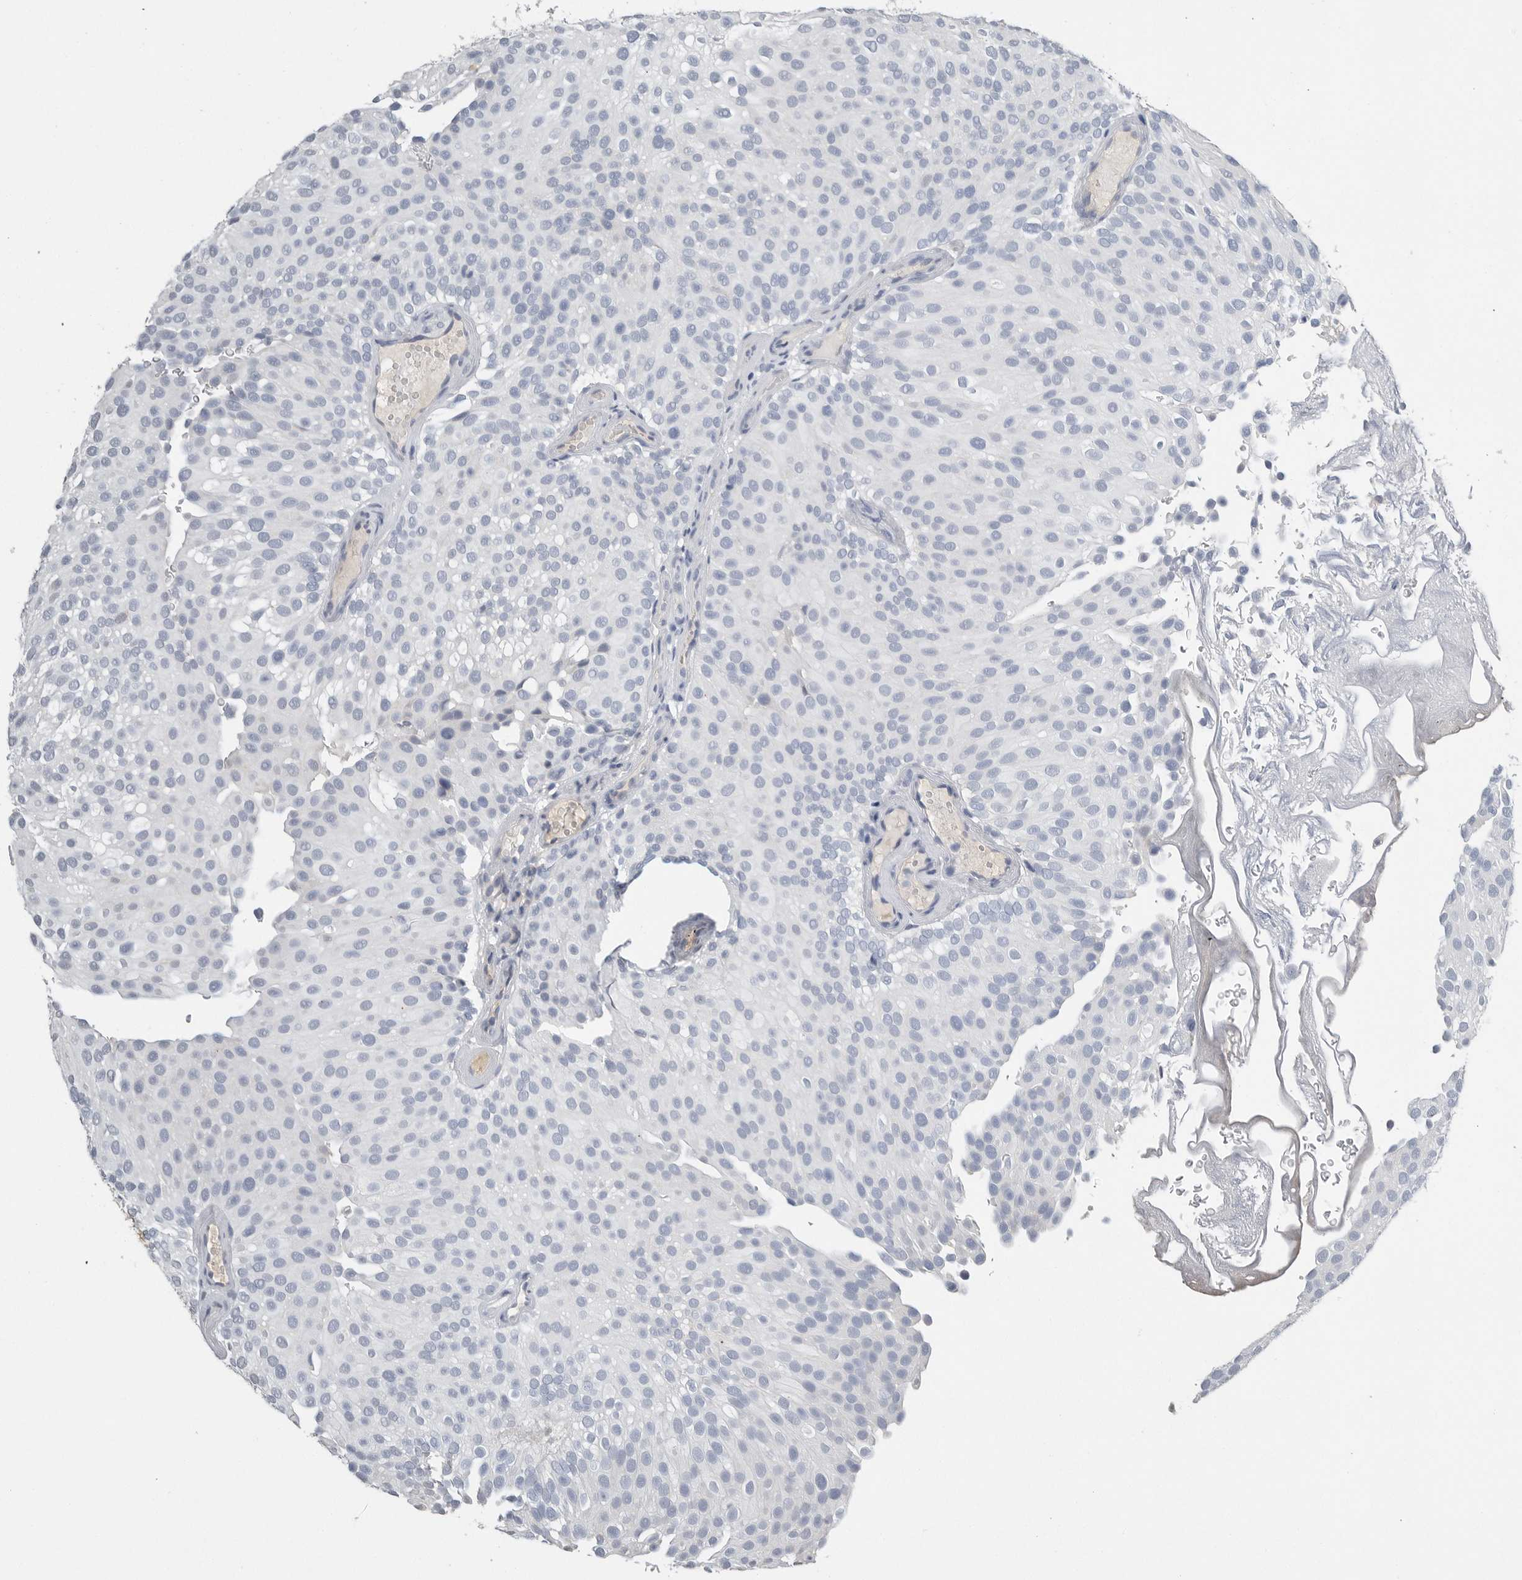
{"staining": {"intensity": "negative", "quantity": "none", "location": "none"}, "tissue": "urothelial cancer", "cell_type": "Tumor cells", "image_type": "cancer", "snomed": [{"axis": "morphology", "description": "Urothelial carcinoma, Low grade"}, {"axis": "topography", "description": "Urinary bladder"}], "caption": "Micrograph shows no protein positivity in tumor cells of urothelial cancer tissue.", "gene": "FABP6", "patient": {"sex": "male", "age": 78}}